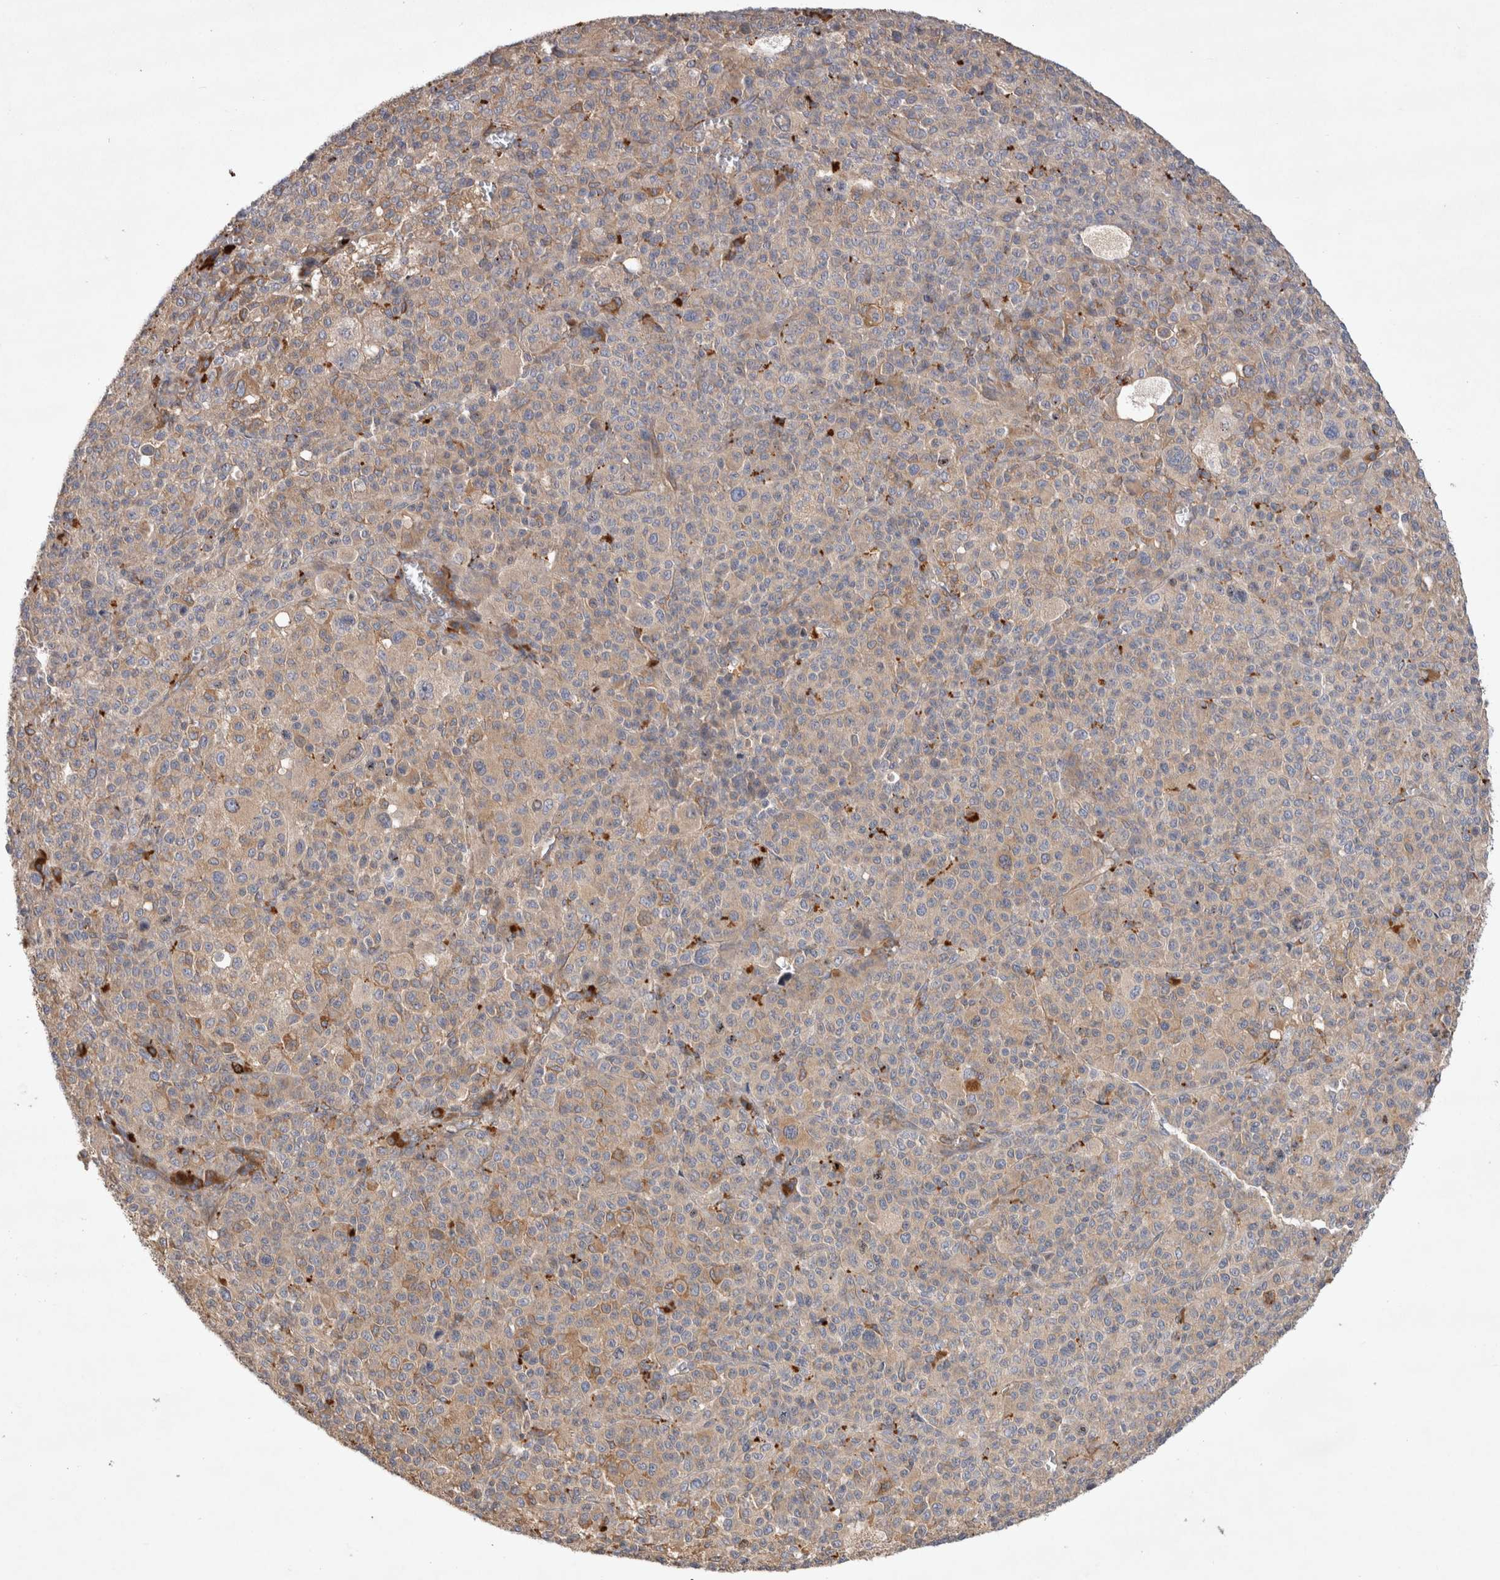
{"staining": {"intensity": "moderate", "quantity": "<25%", "location": "cytoplasmic/membranous"}, "tissue": "melanoma", "cell_type": "Tumor cells", "image_type": "cancer", "snomed": [{"axis": "morphology", "description": "Malignant melanoma, Metastatic site"}, {"axis": "topography", "description": "Skin"}], "caption": "Immunohistochemistry (IHC) histopathology image of neoplastic tissue: human malignant melanoma (metastatic site) stained using IHC displays low levels of moderate protein expression localized specifically in the cytoplasmic/membranous of tumor cells, appearing as a cytoplasmic/membranous brown color.", "gene": "PDCD10", "patient": {"sex": "female", "age": 74}}